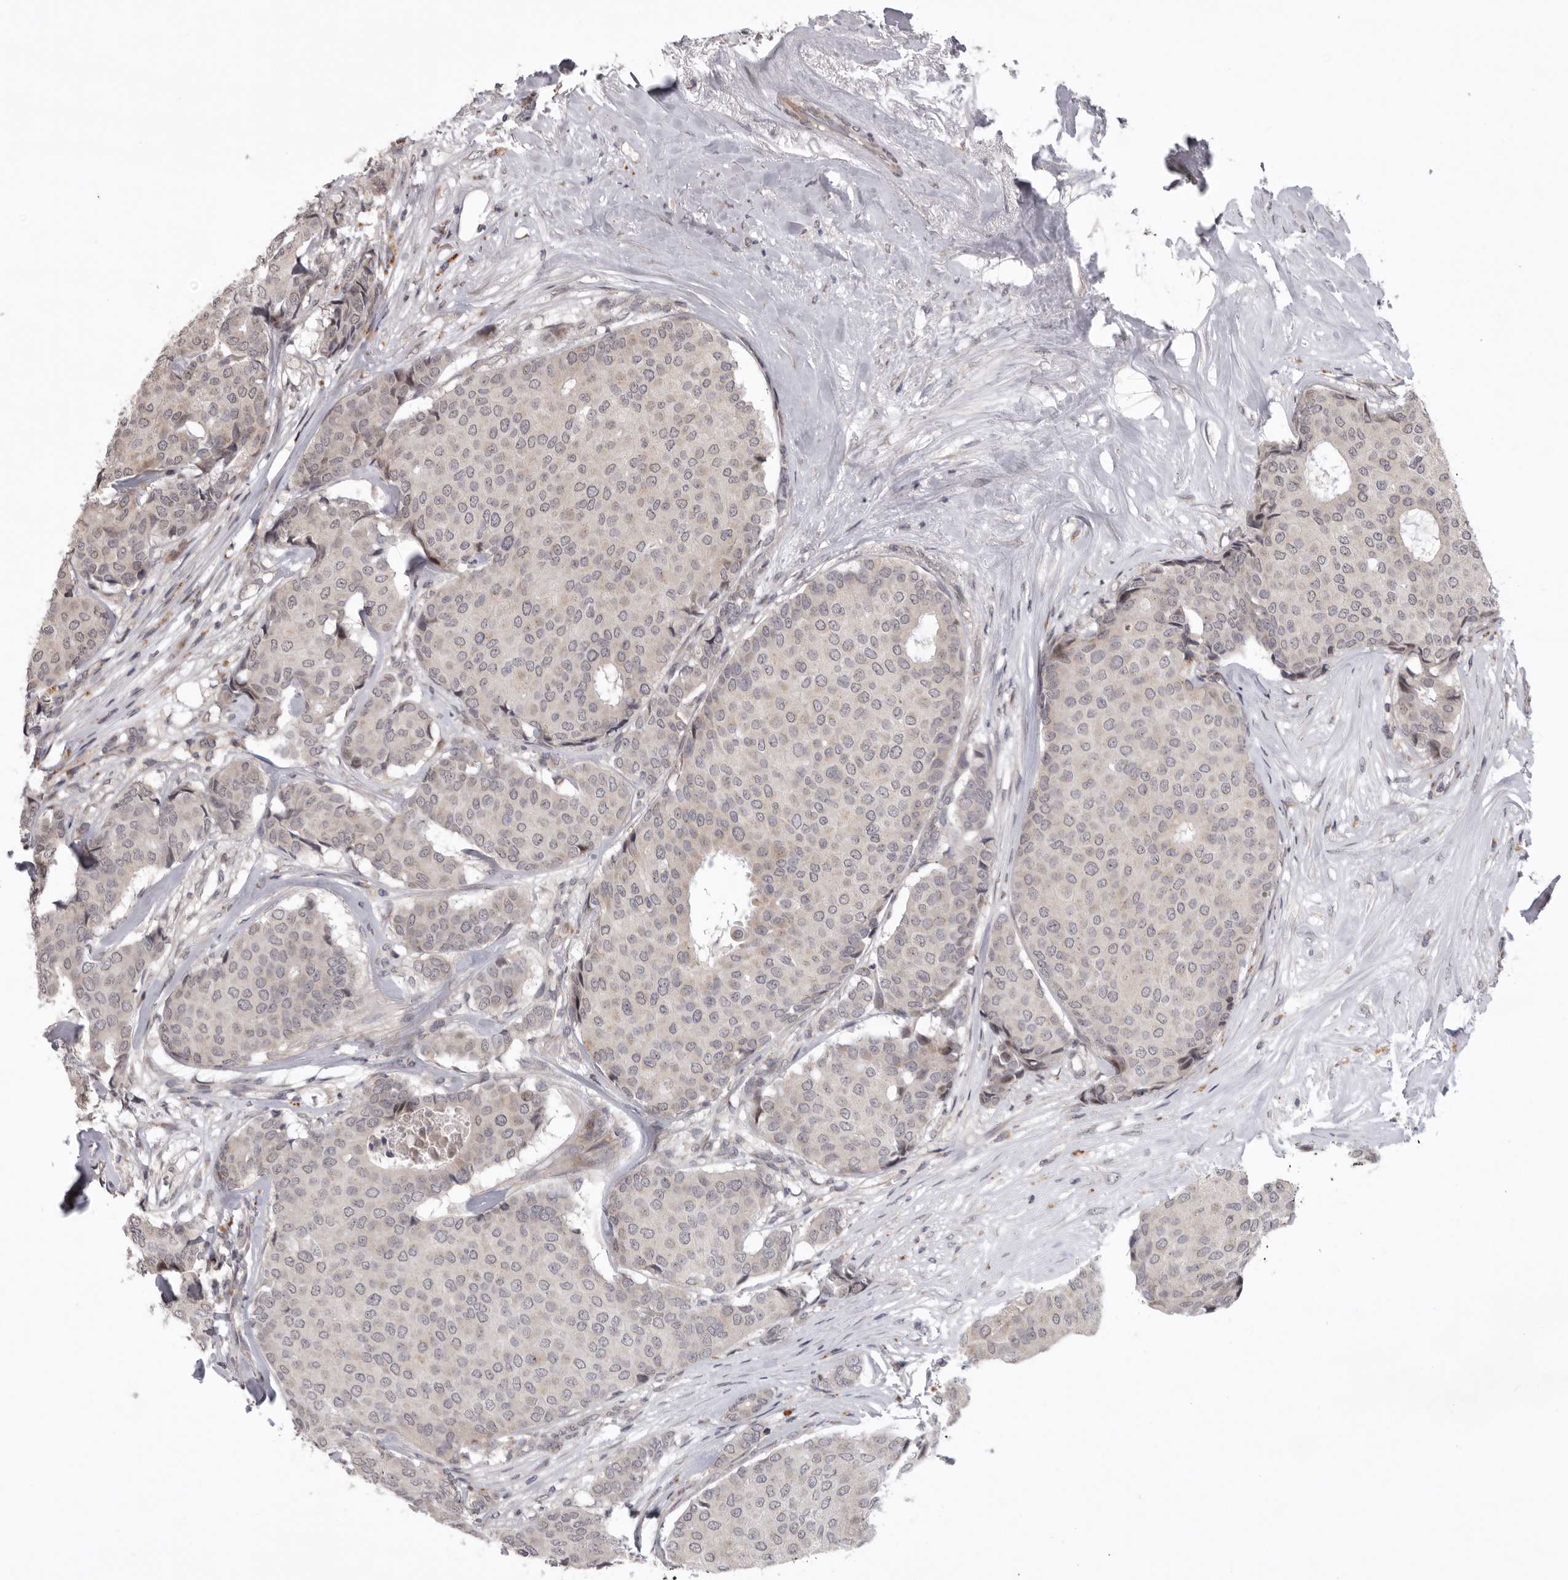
{"staining": {"intensity": "negative", "quantity": "none", "location": "none"}, "tissue": "breast cancer", "cell_type": "Tumor cells", "image_type": "cancer", "snomed": [{"axis": "morphology", "description": "Duct carcinoma"}, {"axis": "topography", "description": "Breast"}], "caption": "IHC image of breast cancer (invasive ductal carcinoma) stained for a protein (brown), which exhibits no positivity in tumor cells.", "gene": "C1orf109", "patient": {"sex": "female", "age": 75}}